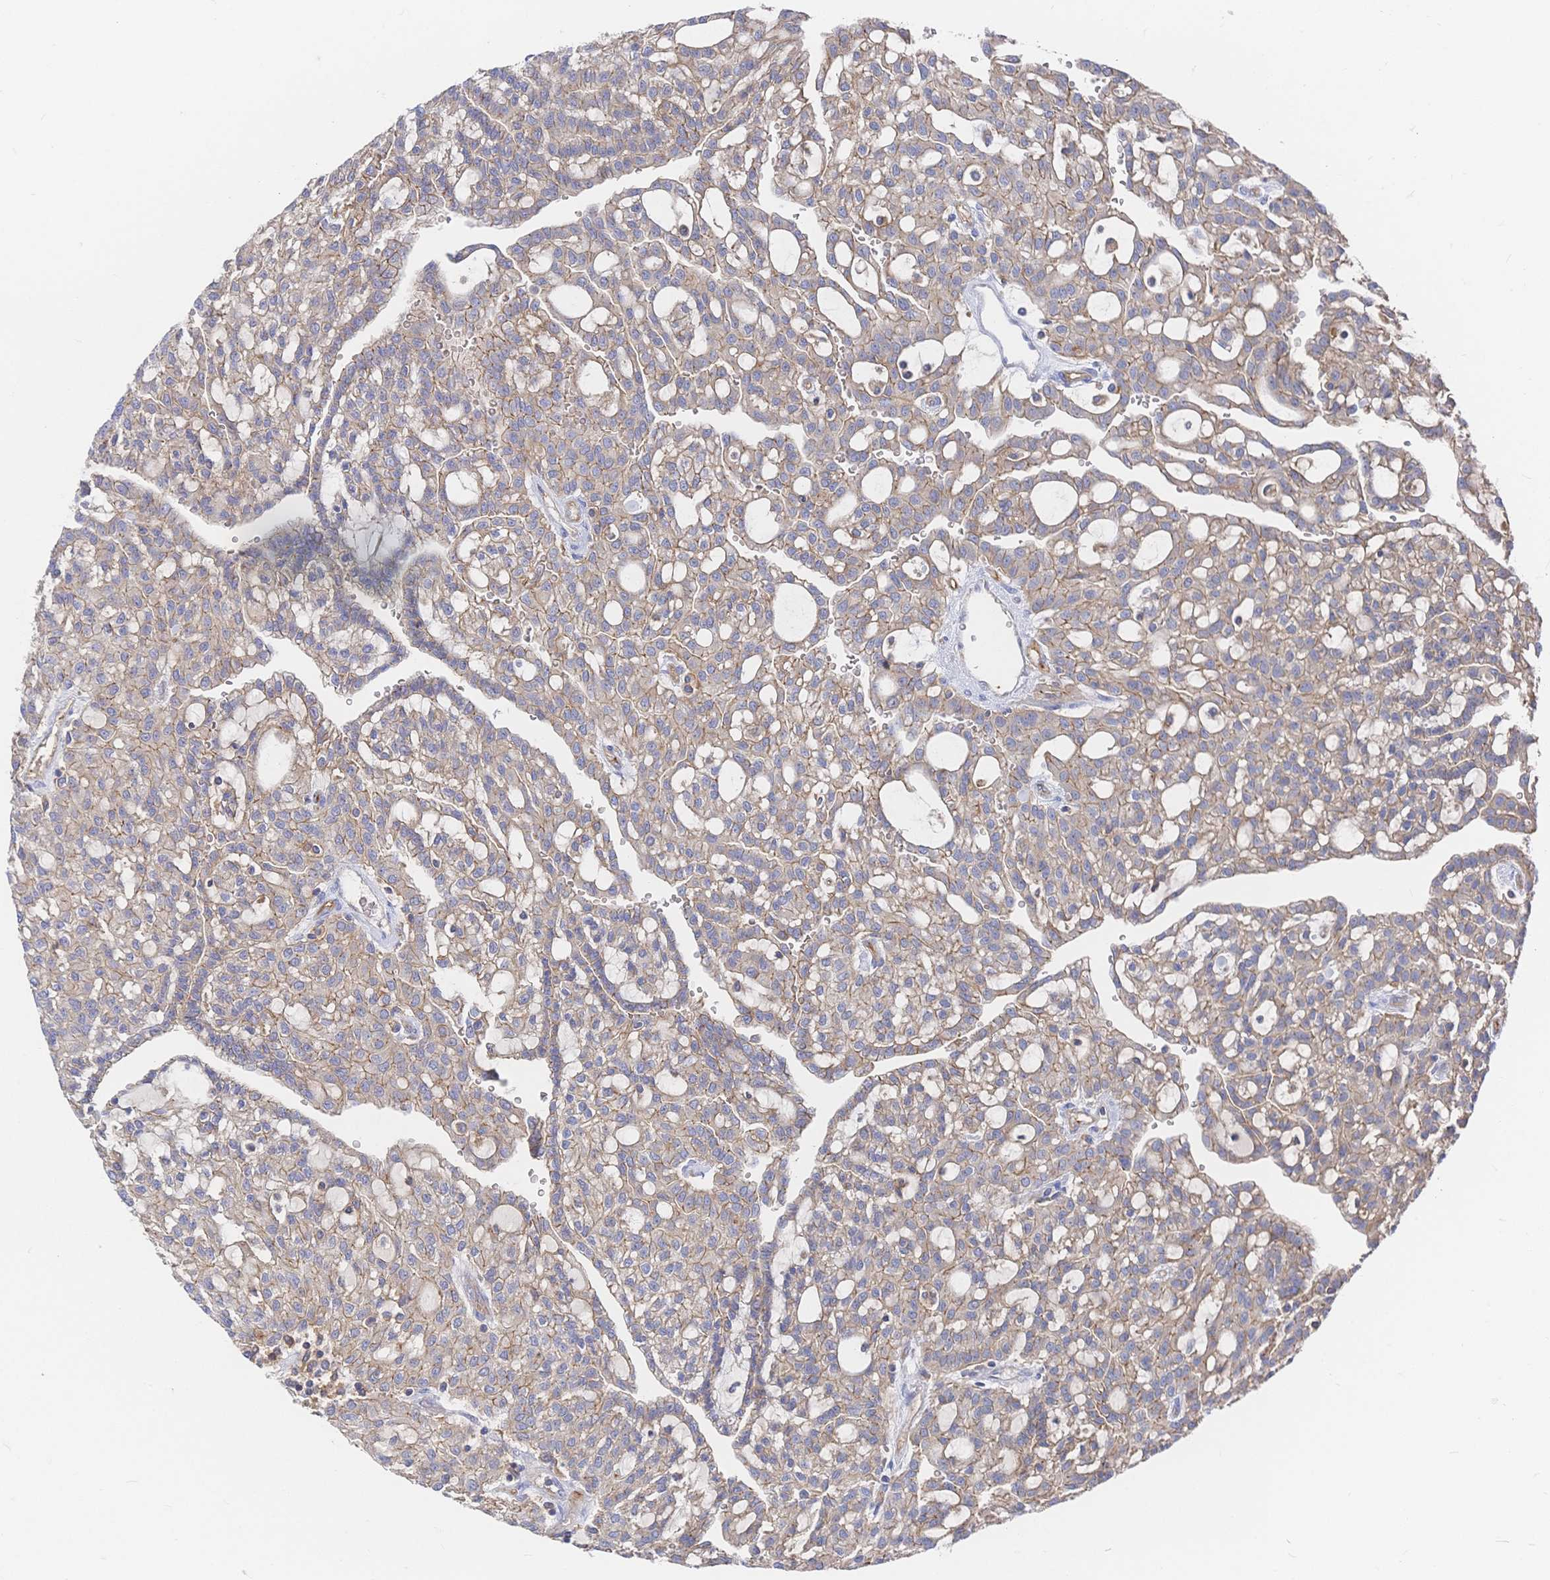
{"staining": {"intensity": "moderate", "quantity": ">75%", "location": "cytoplasmic/membranous"}, "tissue": "renal cancer", "cell_type": "Tumor cells", "image_type": "cancer", "snomed": [{"axis": "morphology", "description": "Adenocarcinoma, NOS"}, {"axis": "topography", "description": "Kidney"}], "caption": "A brown stain shows moderate cytoplasmic/membranous expression of a protein in human renal adenocarcinoma tumor cells.", "gene": "F11R", "patient": {"sex": "male", "age": 63}}